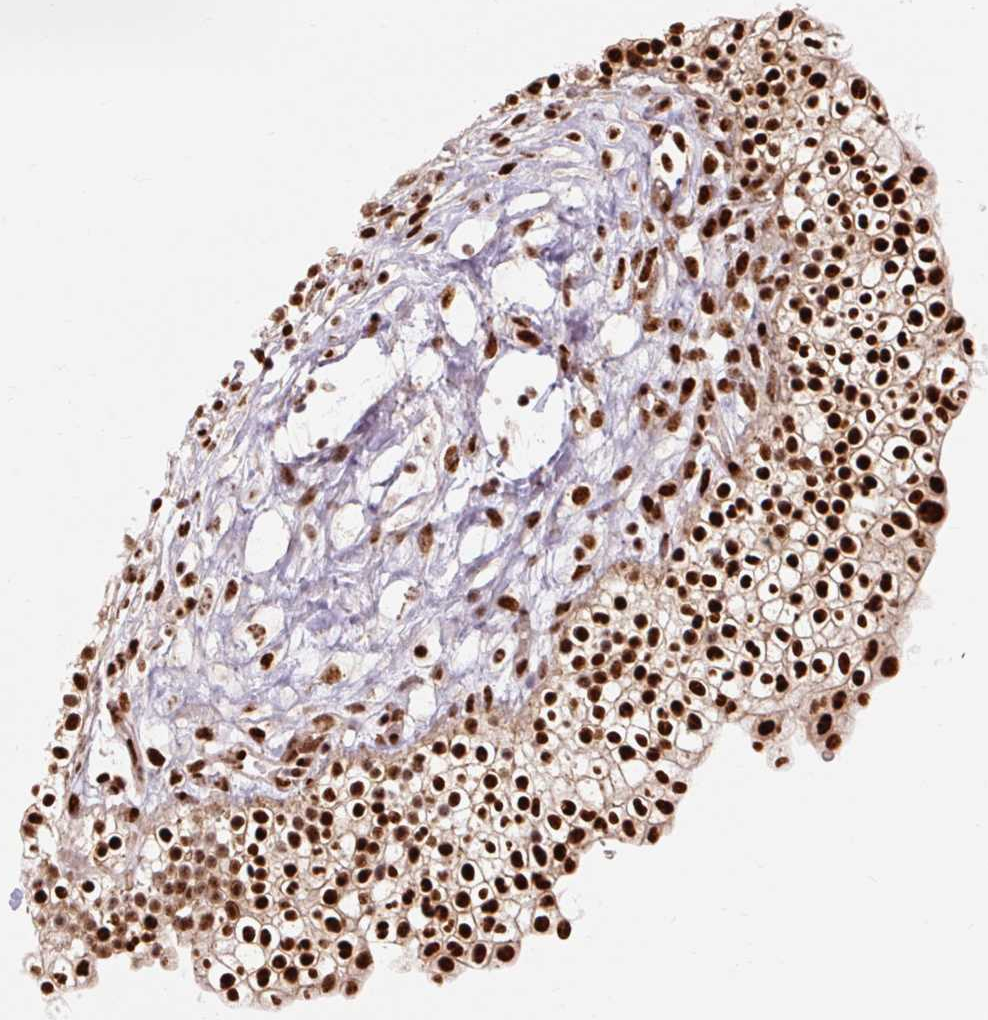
{"staining": {"intensity": "strong", "quantity": ">75%", "location": "nuclear"}, "tissue": "urinary bladder", "cell_type": "Urothelial cells", "image_type": "normal", "snomed": [{"axis": "morphology", "description": "Normal tissue, NOS"}, {"axis": "topography", "description": "Urinary bladder"}, {"axis": "topography", "description": "Peripheral nerve tissue"}], "caption": "Urothelial cells display high levels of strong nuclear expression in approximately >75% of cells in normal urinary bladder. (Brightfield microscopy of DAB IHC at high magnification).", "gene": "MECOM", "patient": {"sex": "male", "age": 55}}